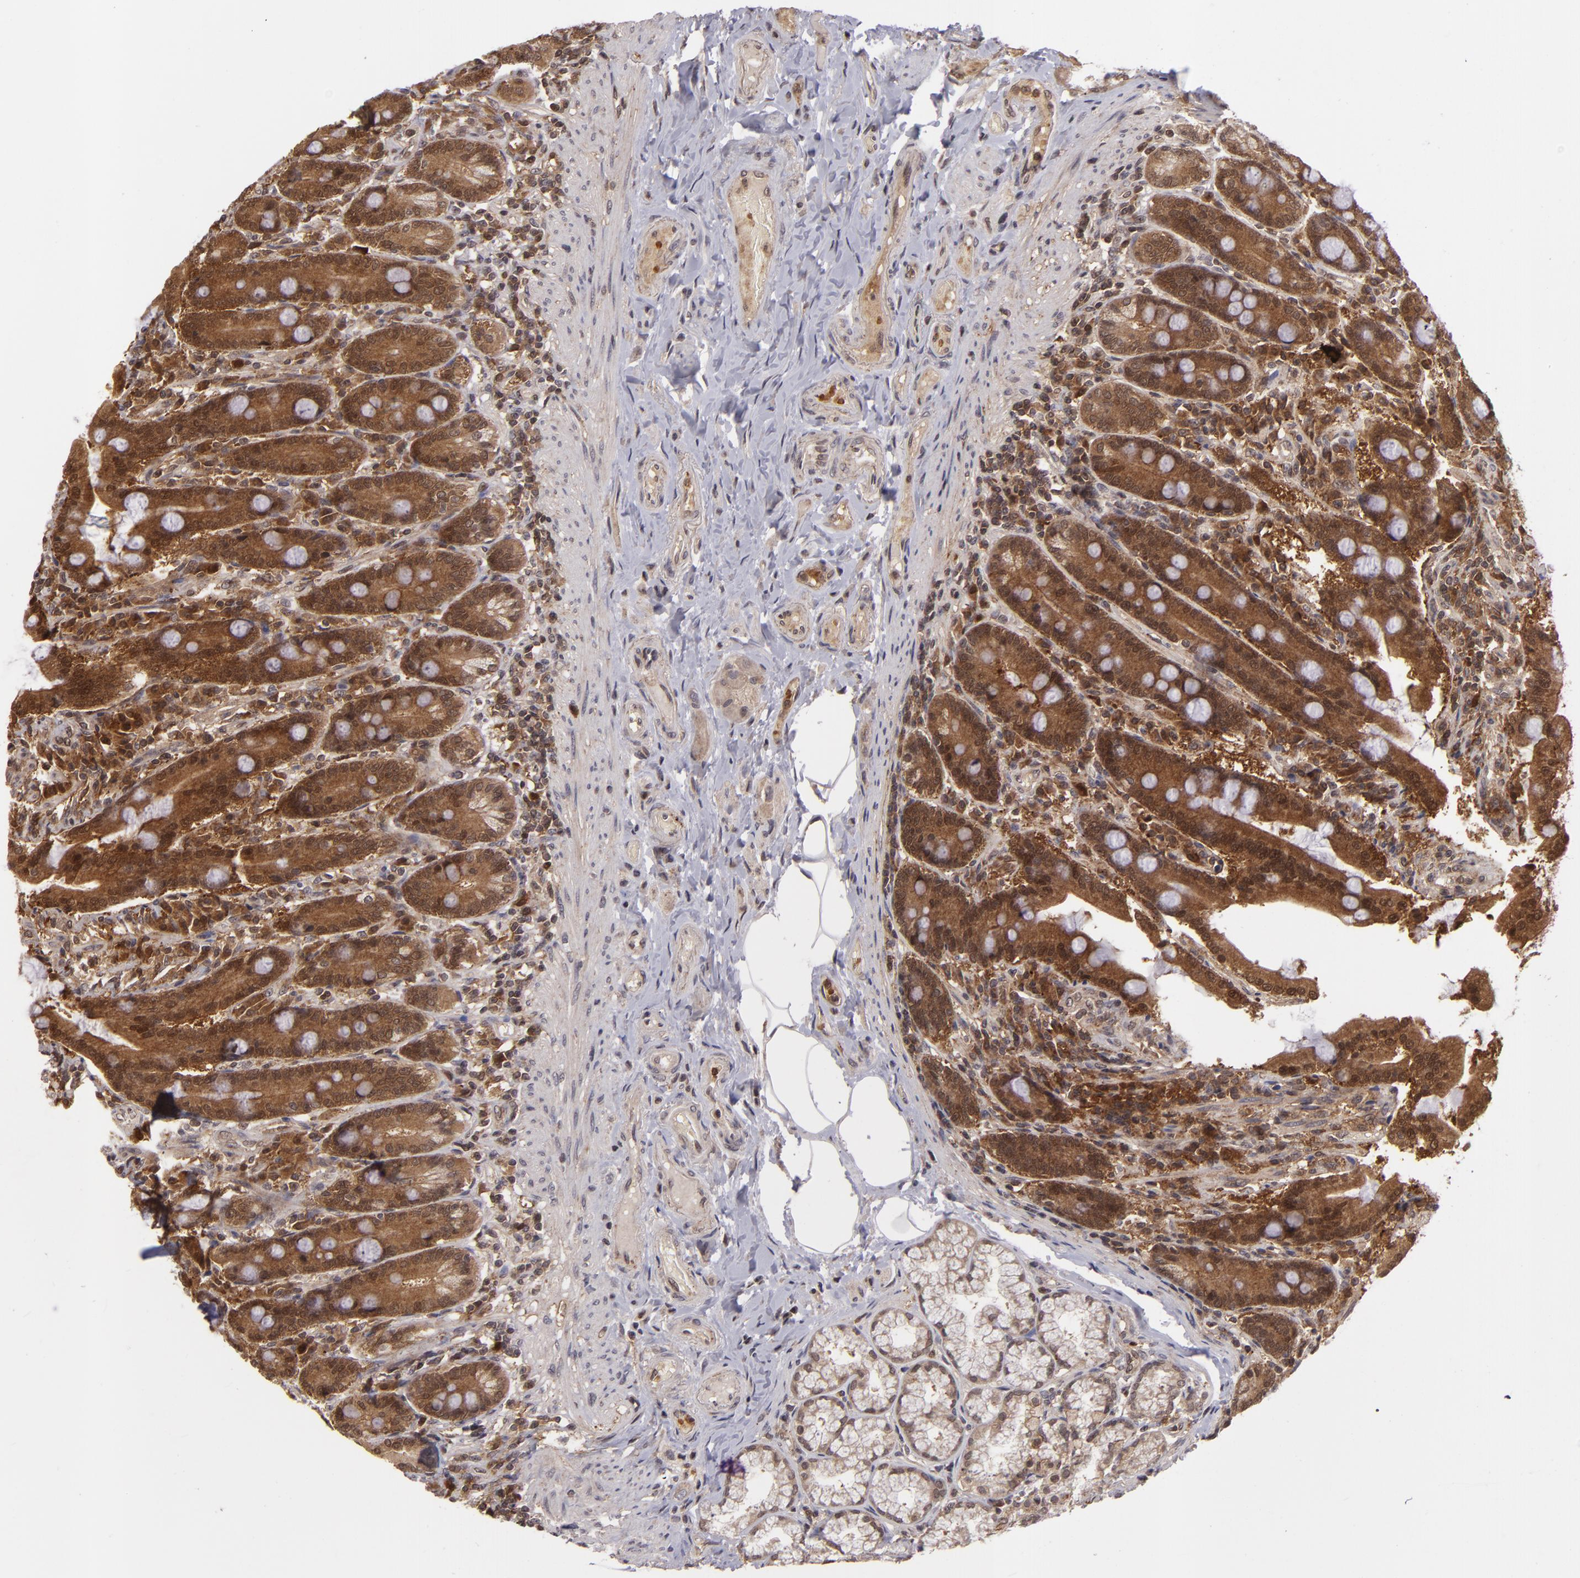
{"staining": {"intensity": "strong", "quantity": ">75%", "location": "cytoplasmic/membranous,nuclear"}, "tissue": "duodenum", "cell_type": "Glandular cells", "image_type": "normal", "snomed": [{"axis": "morphology", "description": "Normal tissue, NOS"}, {"axis": "topography", "description": "Duodenum"}], "caption": "A photomicrograph showing strong cytoplasmic/membranous,nuclear expression in about >75% of glandular cells in normal duodenum, as visualized by brown immunohistochemical staining.", "gene": "ZBTB33", "patient": {"sex": "female", "age": 64}}